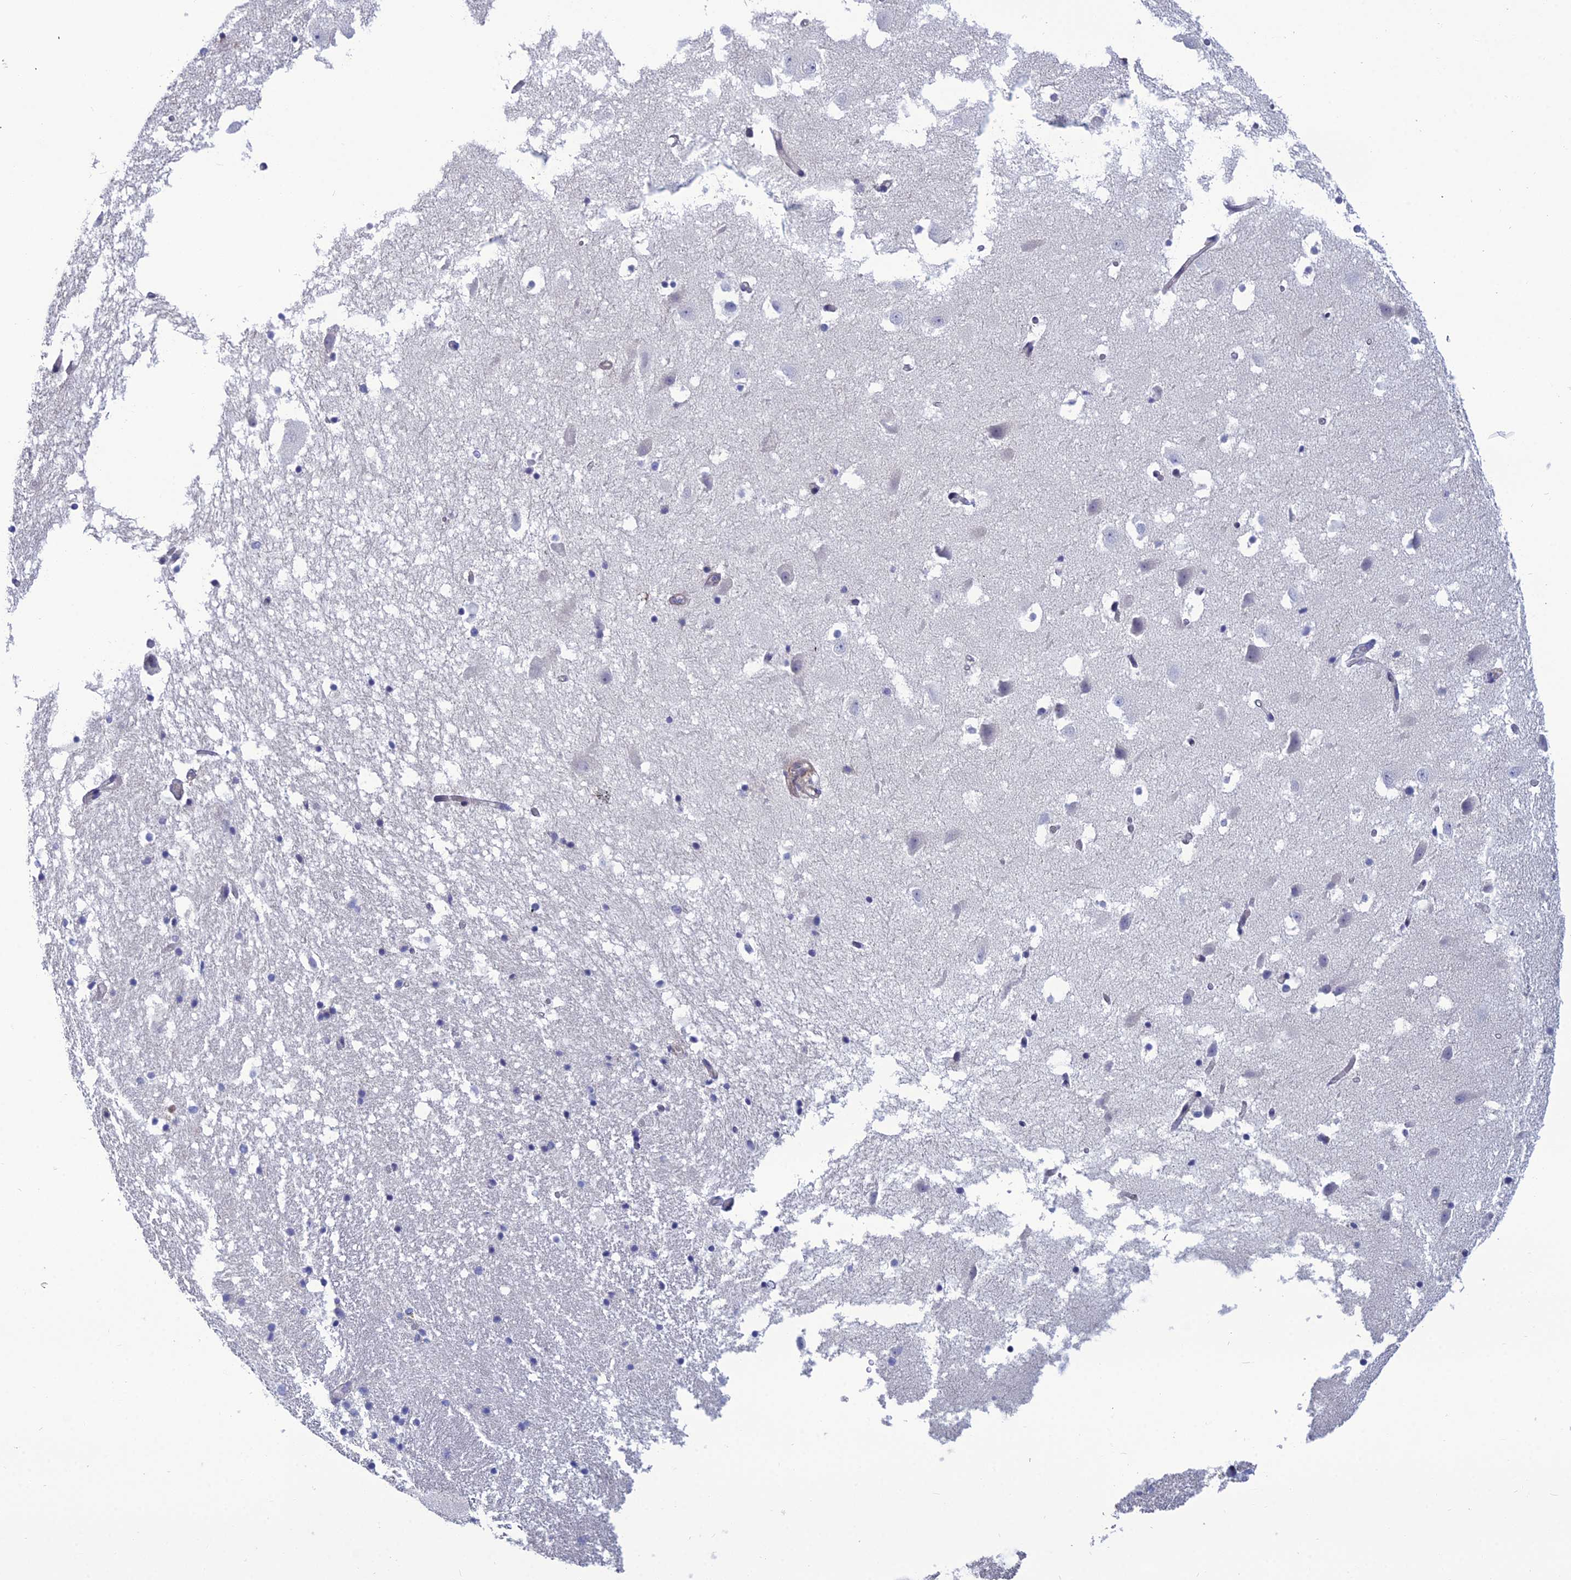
{"staining": {"intensity": "negative", "quantity": "none", "location": "none"}, "tissue": "hippocampus", "cell_type": "Glial cells", "image_type": "normal", "snomed": [{"axis": "morphology", "description": "Normal tissue, NOS"}, {"axis": "topography", "description": "Hippocampus"}], "caption": "High power microscopy histopathology image of an immunohistochemistry (IHC) photomicrograph of unremarkable hippocampus, revealing no significant staining in glial cells.", "gene": "LZTS2", "patient": {"sex": "female", "age": 52}}